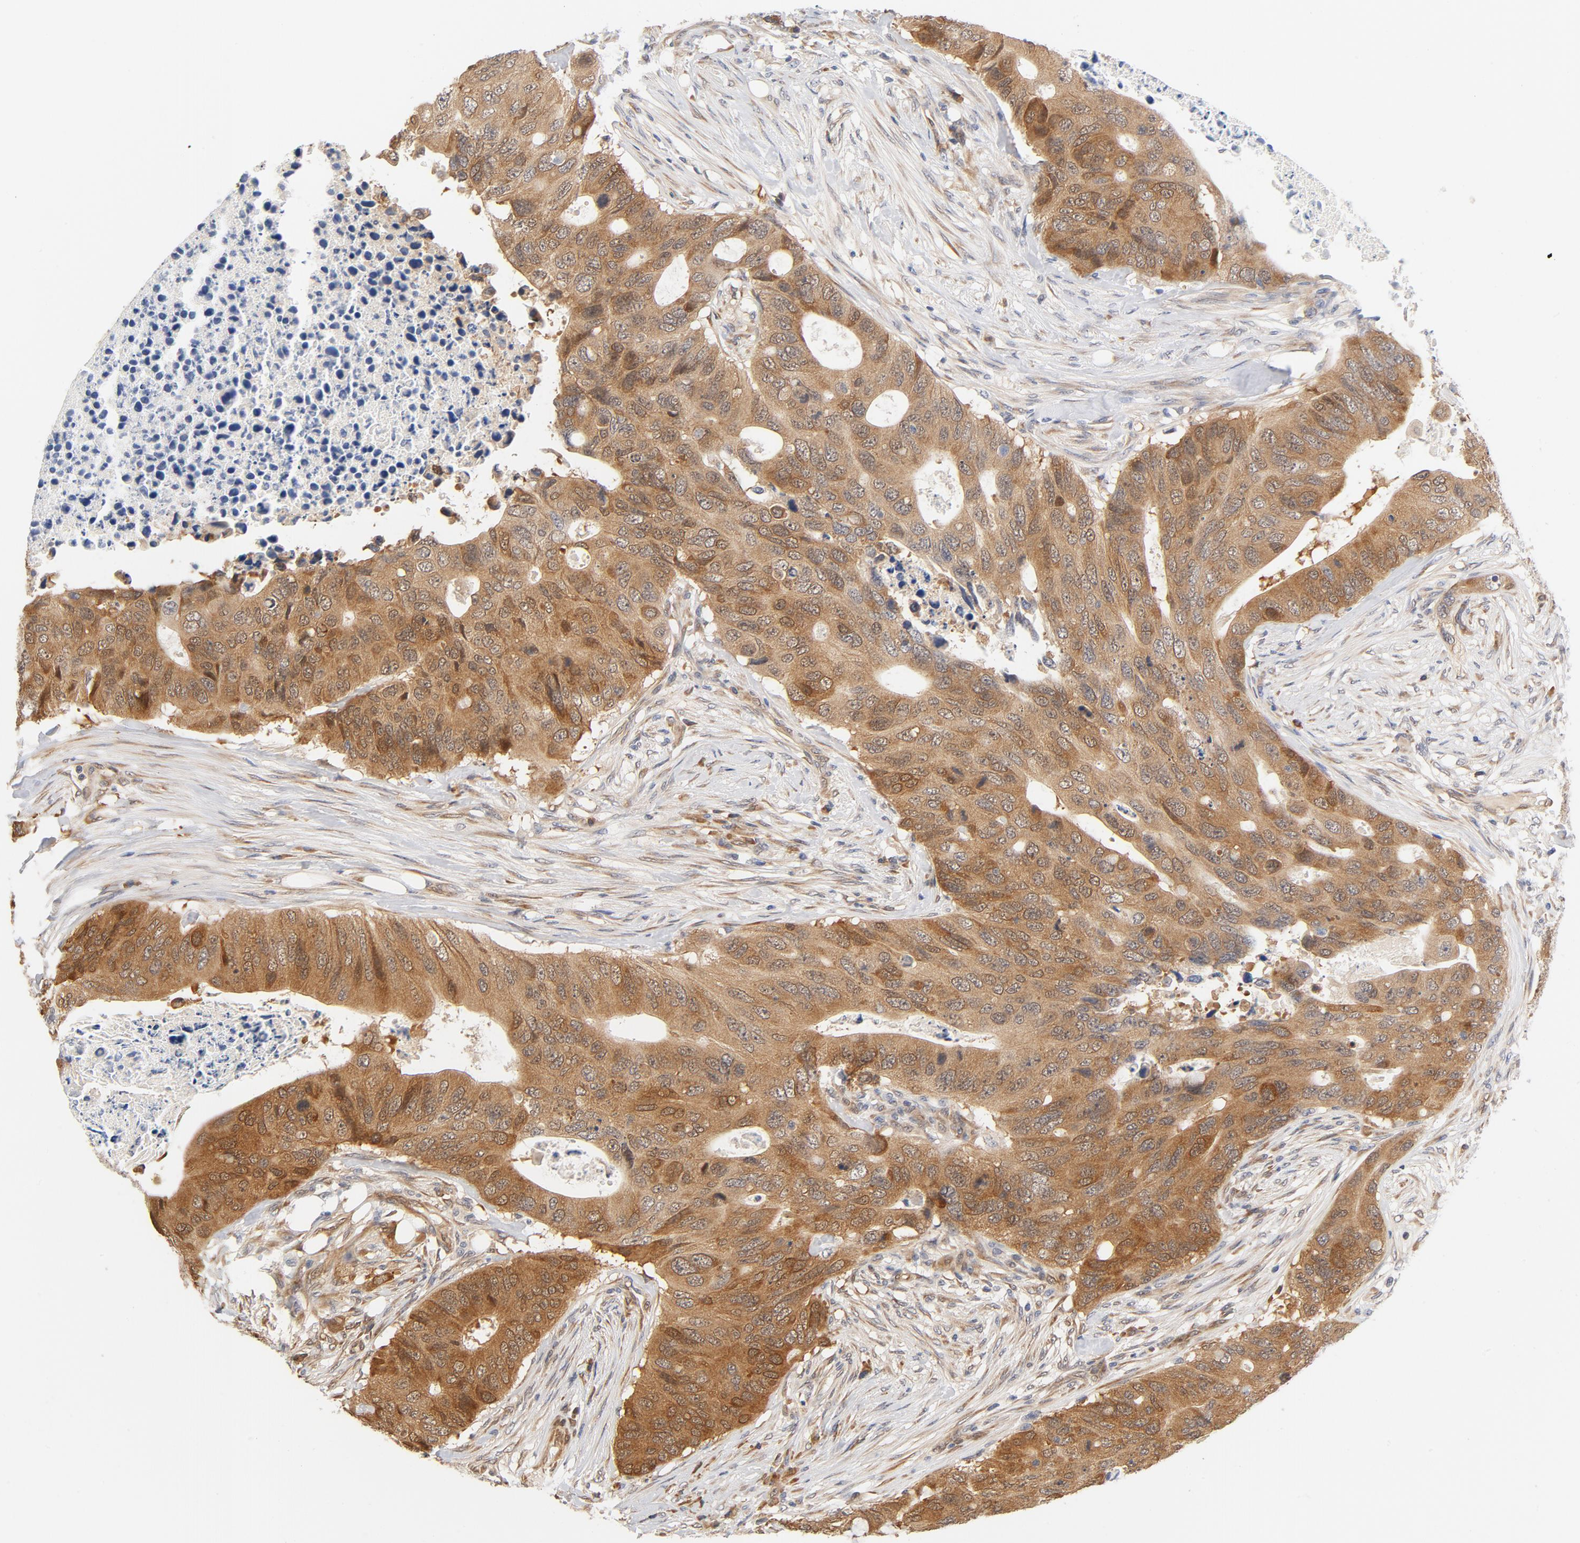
{"staining": {"intensity": "moderate", "quantity": ">75%", "location": "cytoplasmic/membranous"}, "tissue": "colorectal cancer", "cell_type": "Tumor cells", "image_type": "cancer", "snomed": [{"axis": "morphology", "description": "Adenocarcinoma, NOS"}, {"axis": "topography", "description": "Colon"}], "caption": "Colorectal adenocarcinoma was stained to show a protein in brown. There is medium levels of moderate cytoplasmic/membranous staining in about >75% of tumor cells.", "gene": "EIF4E", "patient": {"sex": "male", "age": 71}}